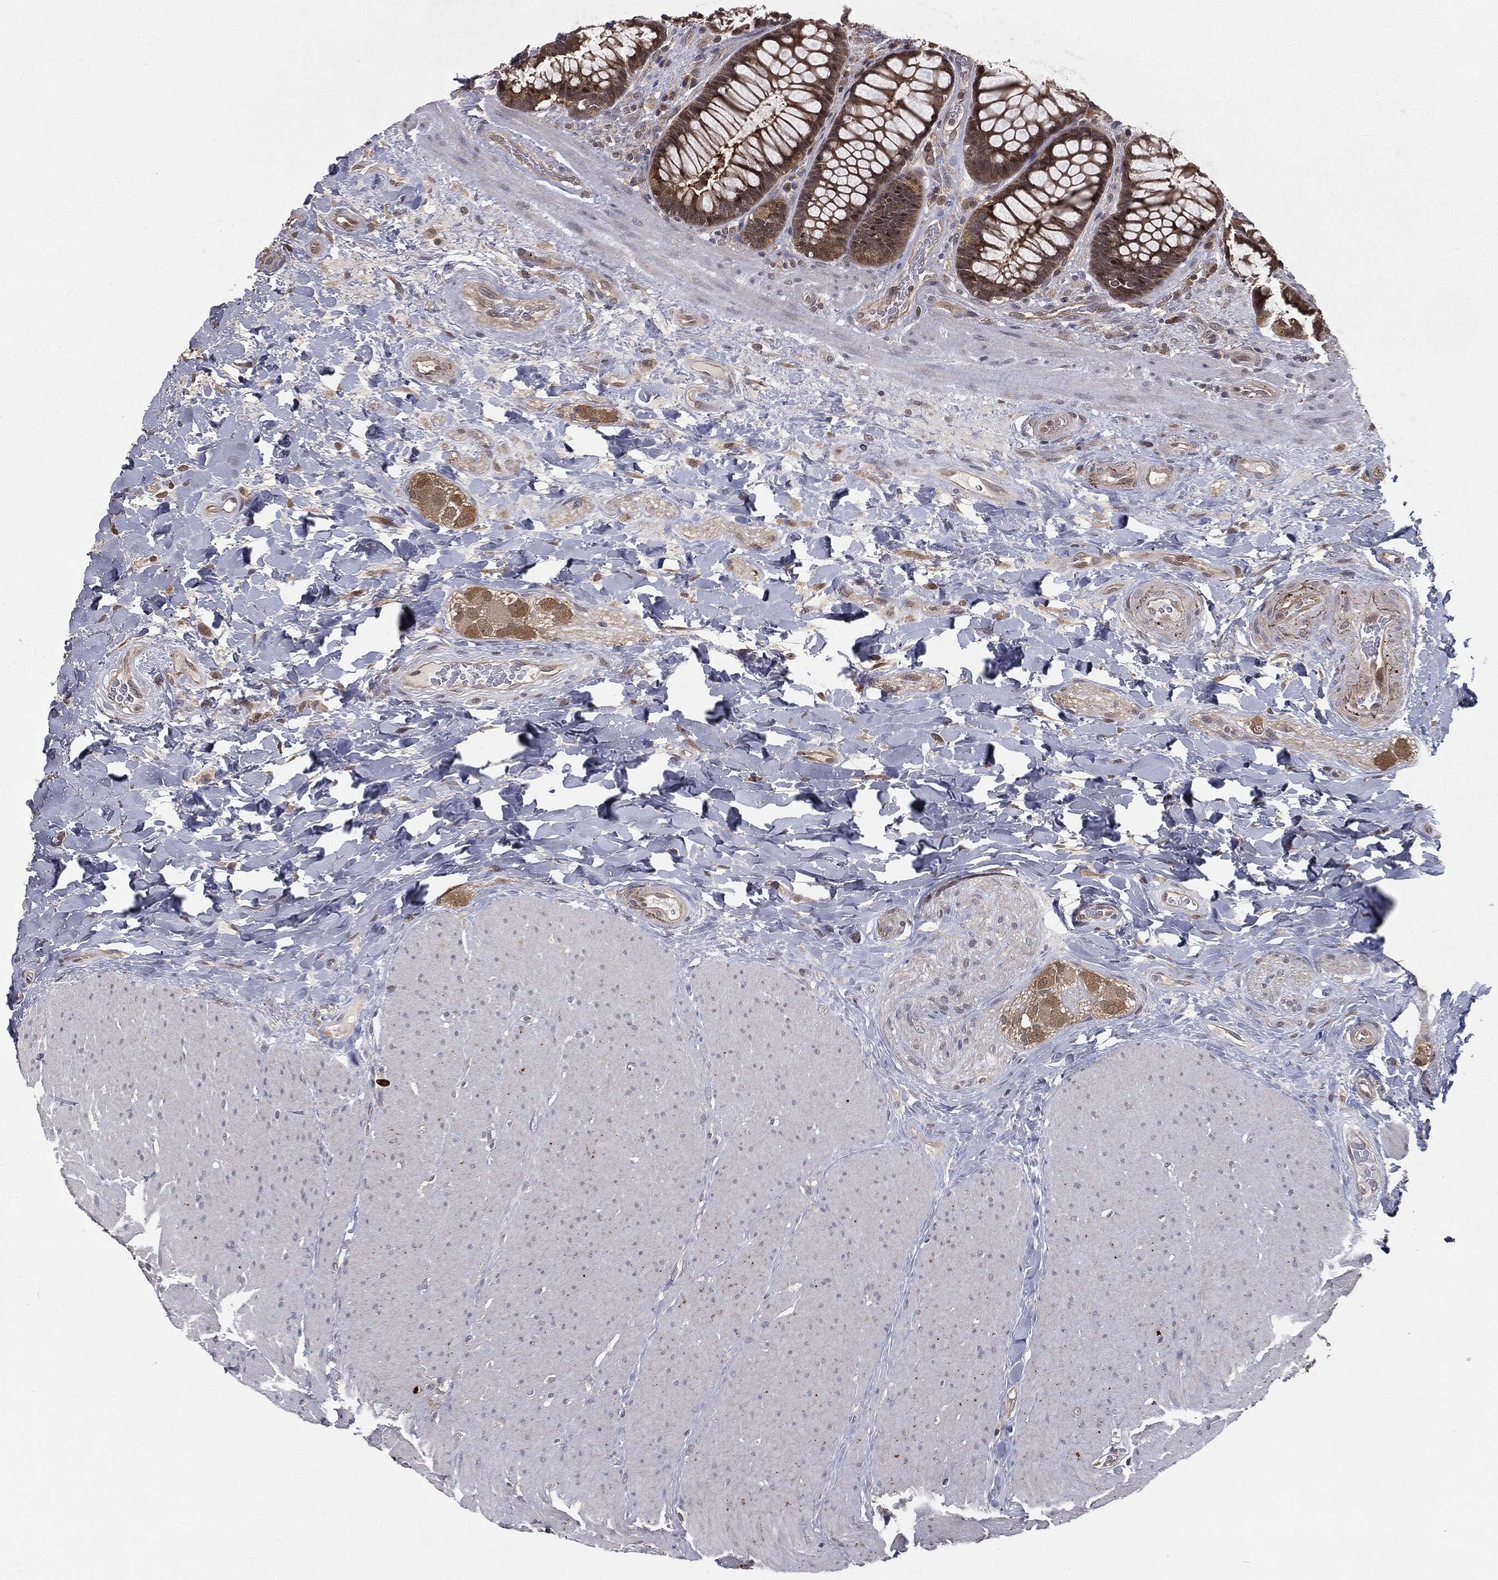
{"staining": {"intensity": "moderate", "quantity": ">75%", "location": "cytoplasmic/membranous"}, "tissue": "rectum", "cell_type": "Glandular cells", "image_type": "normal", "snomed": [{"axis": "morphology", "description": "Normal tissue, NOS"}, {"axis": "topography", "description": "Rectum"}], "caption": "Glandular cells display medium levels of moderate cytoplasmic/membranous expression in about >75% of cells in normal human rectum.", "gene": "FBXO7", "patient": {"sex": "female", "age": 58}}